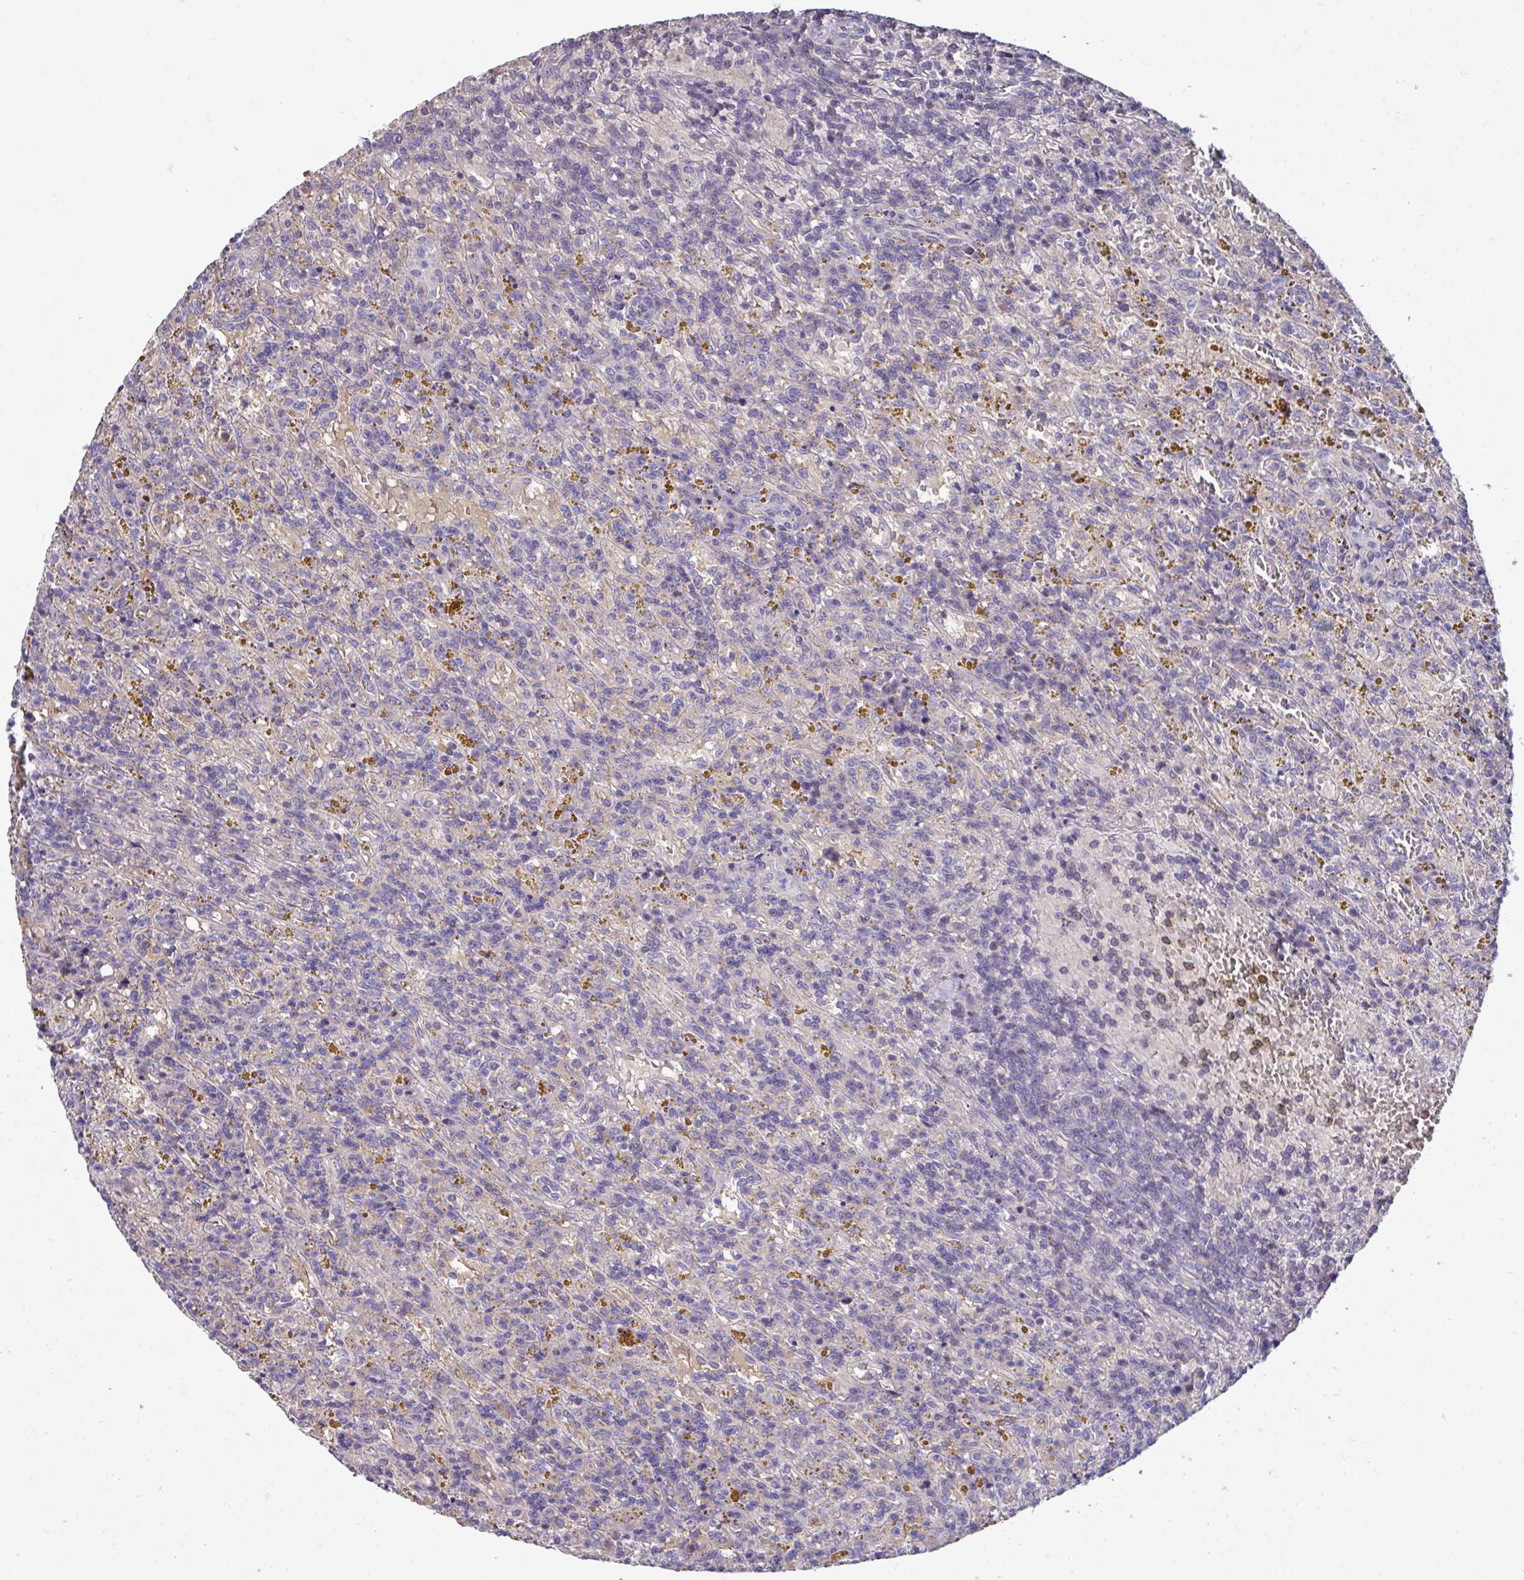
{"staining": {"intensity": "negative", "quantity": "none", "location": "none"}, "tissue": "lymphoma", "cell_type": "Tumor cells", "image_type": "cancer", "snomed": [{"axis": "morphology", "description": "Malignant lymphoma, non-Hodgkin's type, Low grade"}, {"axis": "topography", "description": "Spleen"}], "caption": "The image demonstrates no staining of tumor cells in malignant lymphoma, non-Hodgkin's type (low-grade).", "gene": "CENPQ", "patient": {"sex": "female", "age": 65}}